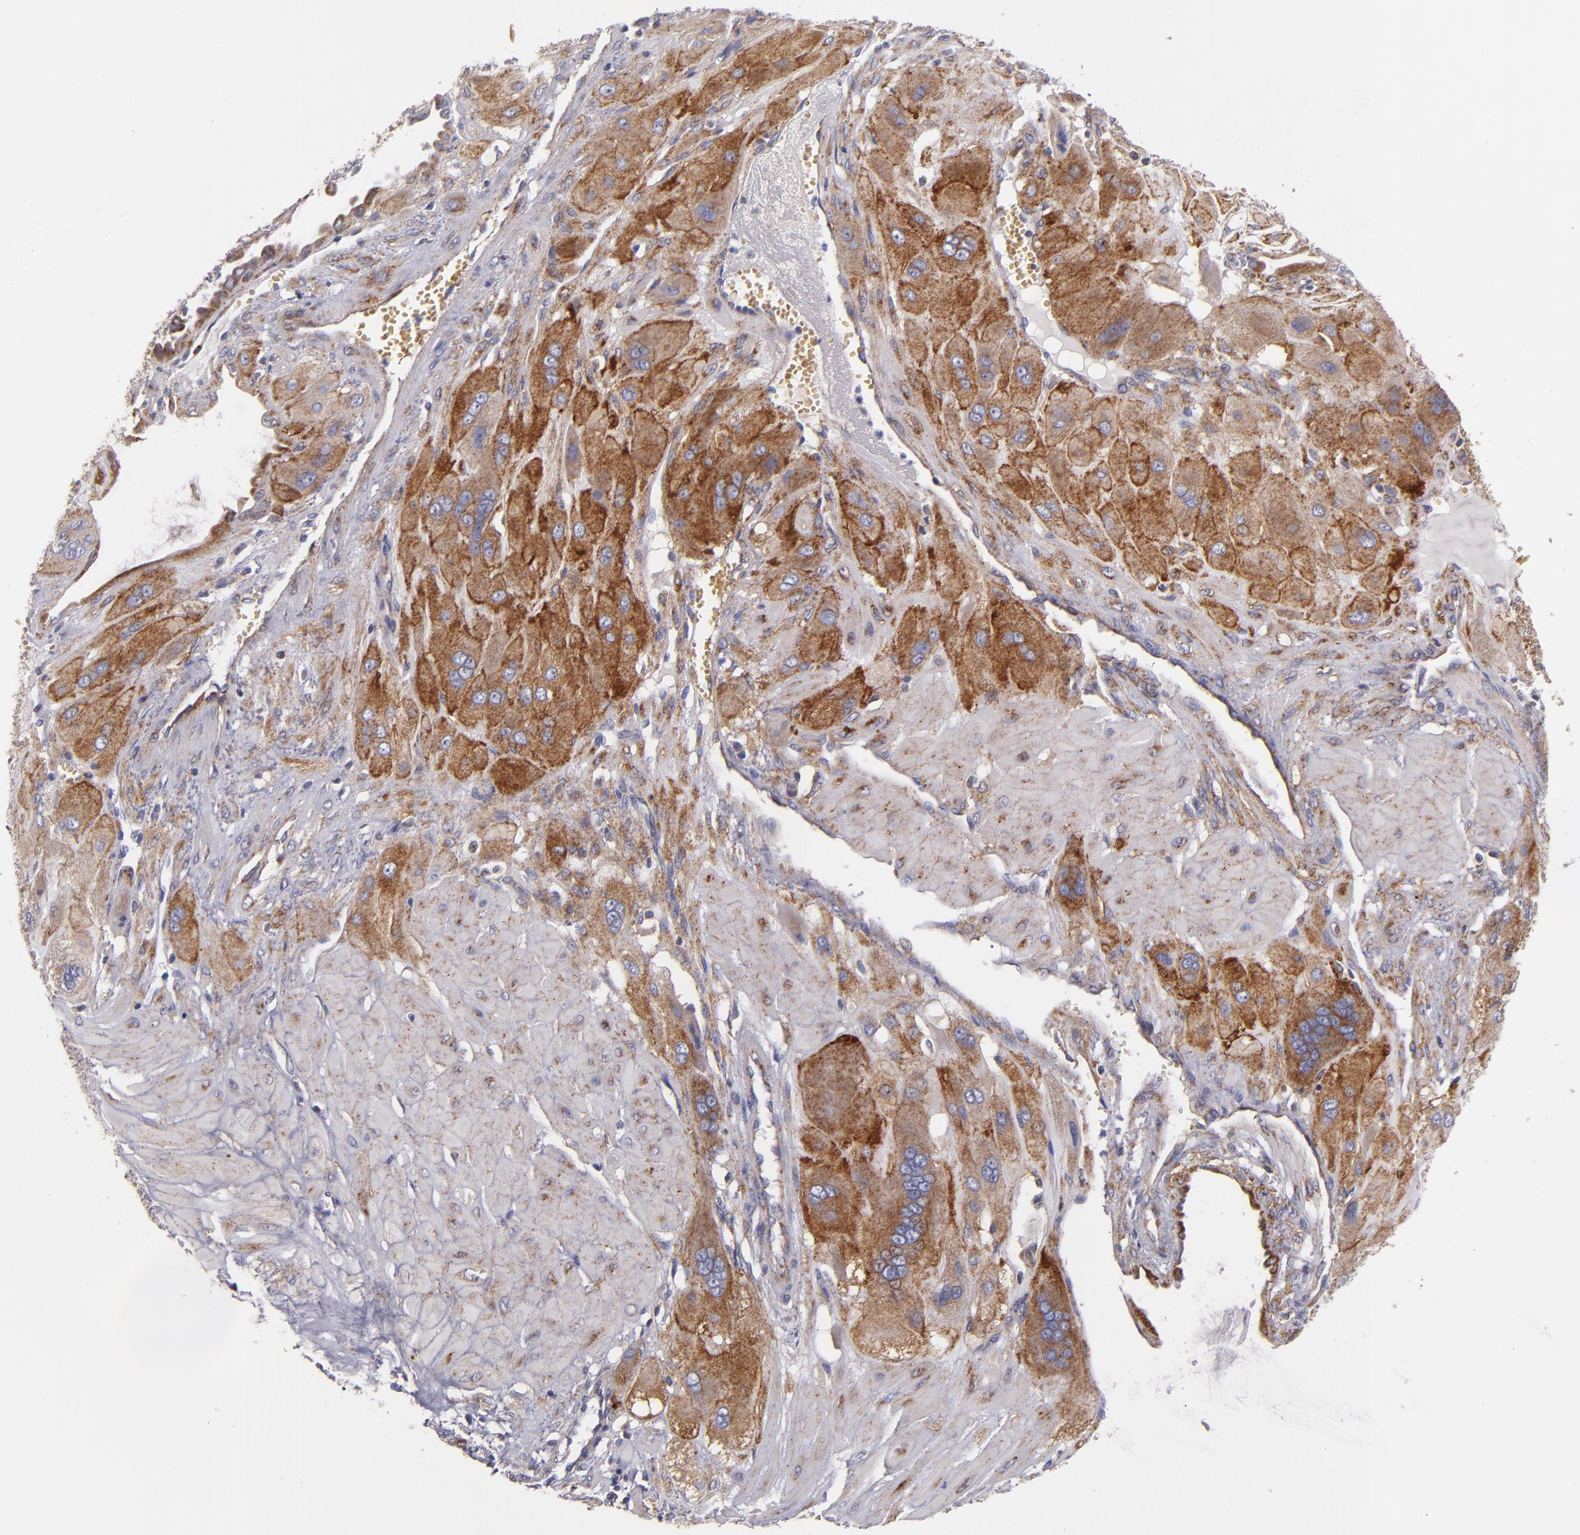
{"staining": {"intensity": "strong", "quantity": ">75%", "location": "cytoplasmic/membranous"}, "tissue": "cervical cancer", "cell_type": "Tumor cells", "image_type": "cancer", "snomed": [{"axis": "morphology", "description": "Squamous cell carcinoma, NOS"}, {"axis": "topography", "description": "Cervix"}], "caption": "Cervical cancer (squamous cell carcinoma) stained with a protein marker shows strong staining in tumor cells.", "gene": "CLTA", "patient": {"sex": "female", "age": 34}}